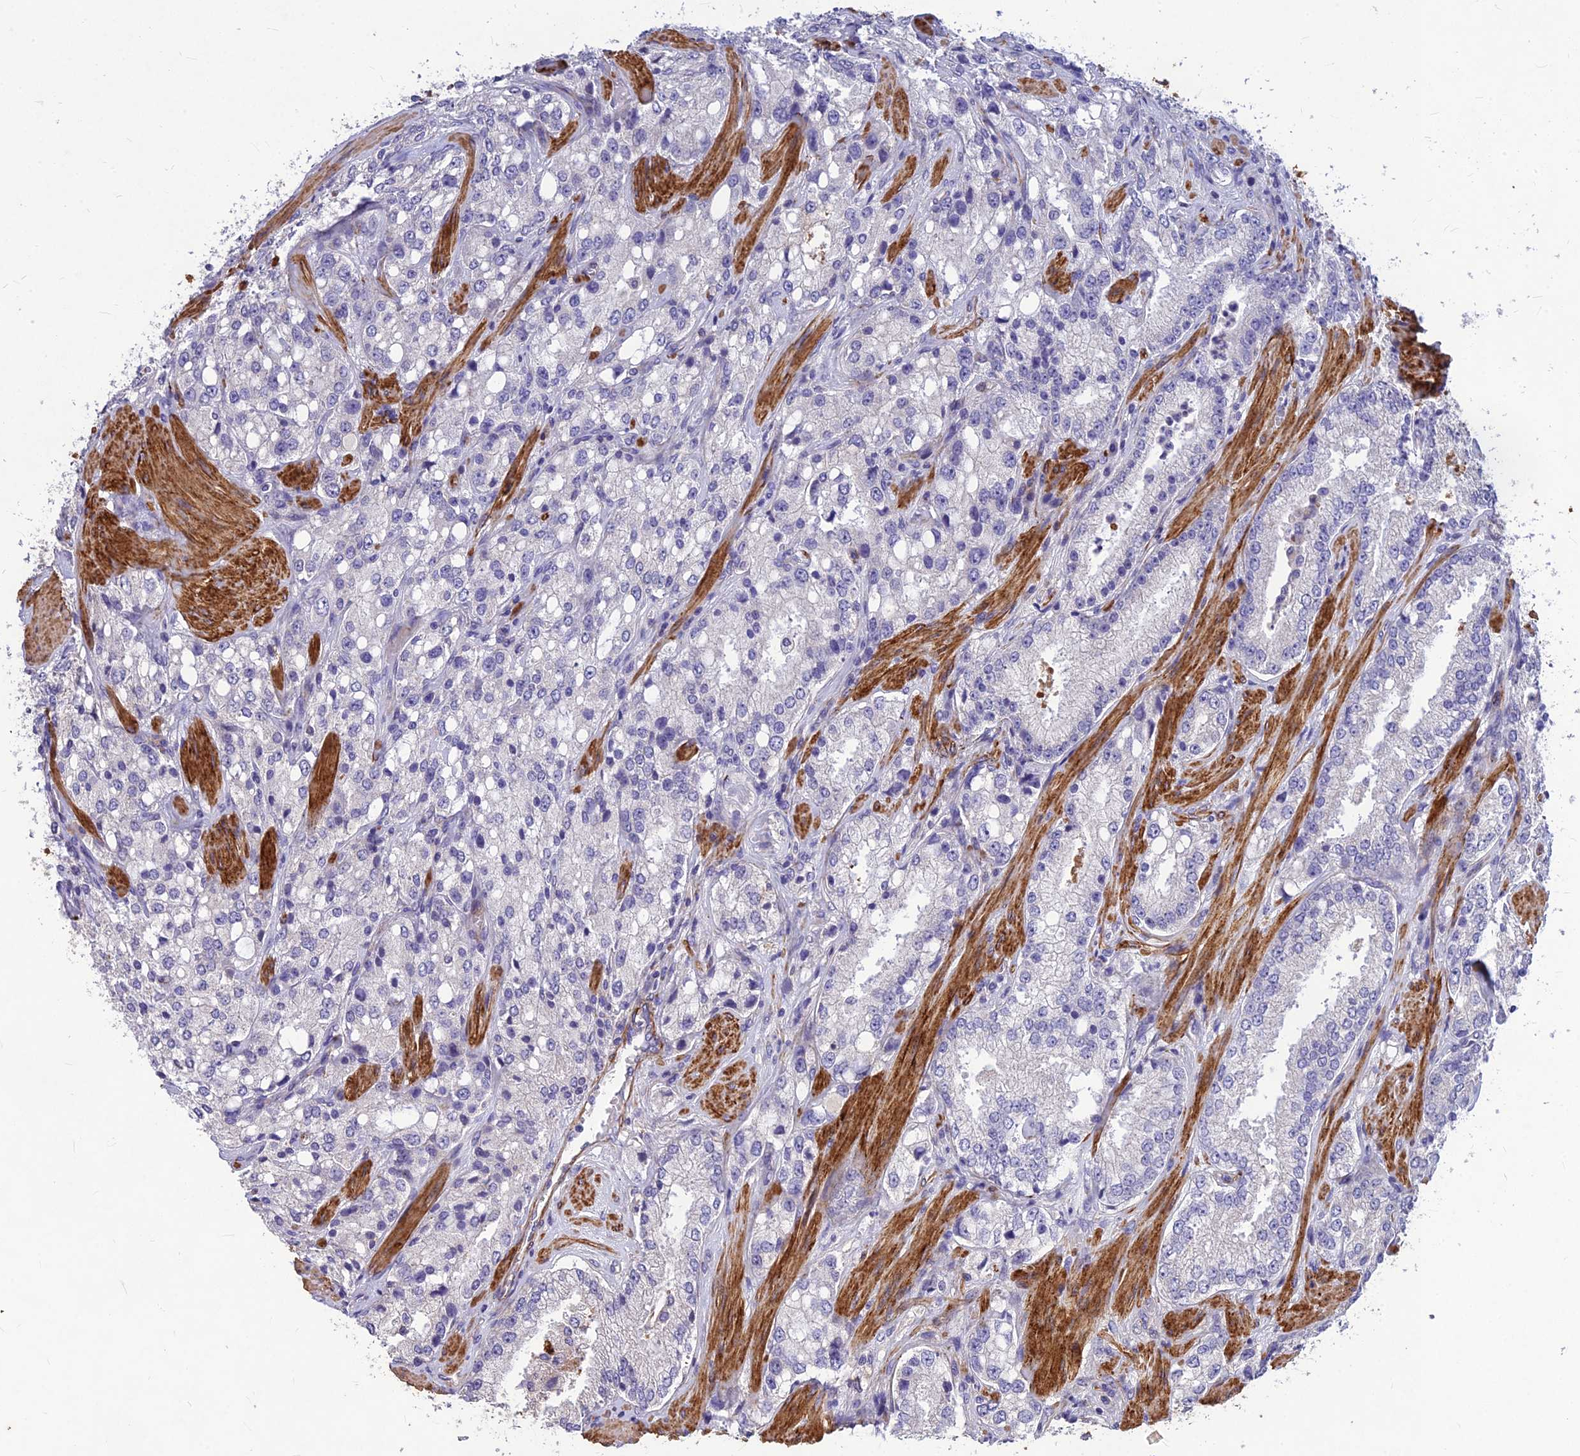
{"staining": {"intensity": "negative", "quantity": "none", "location": "none"}, "tissue": "prostate cancer", "cell_type": "Tumor cells", "image_type": "cancer", "snomed": [{"axis": "morphology", "description": "Adenocarcinoma, High grade"}, {"axis": "topography", "description": "Prostate"}], "caption": "A photomicrograph of prostate adenocarcinoma (high-grade) stained for a protein displays no brown staining in tumor cells.", "gene": "CLUH", "patient": {"sex": "male", "age": 66}}